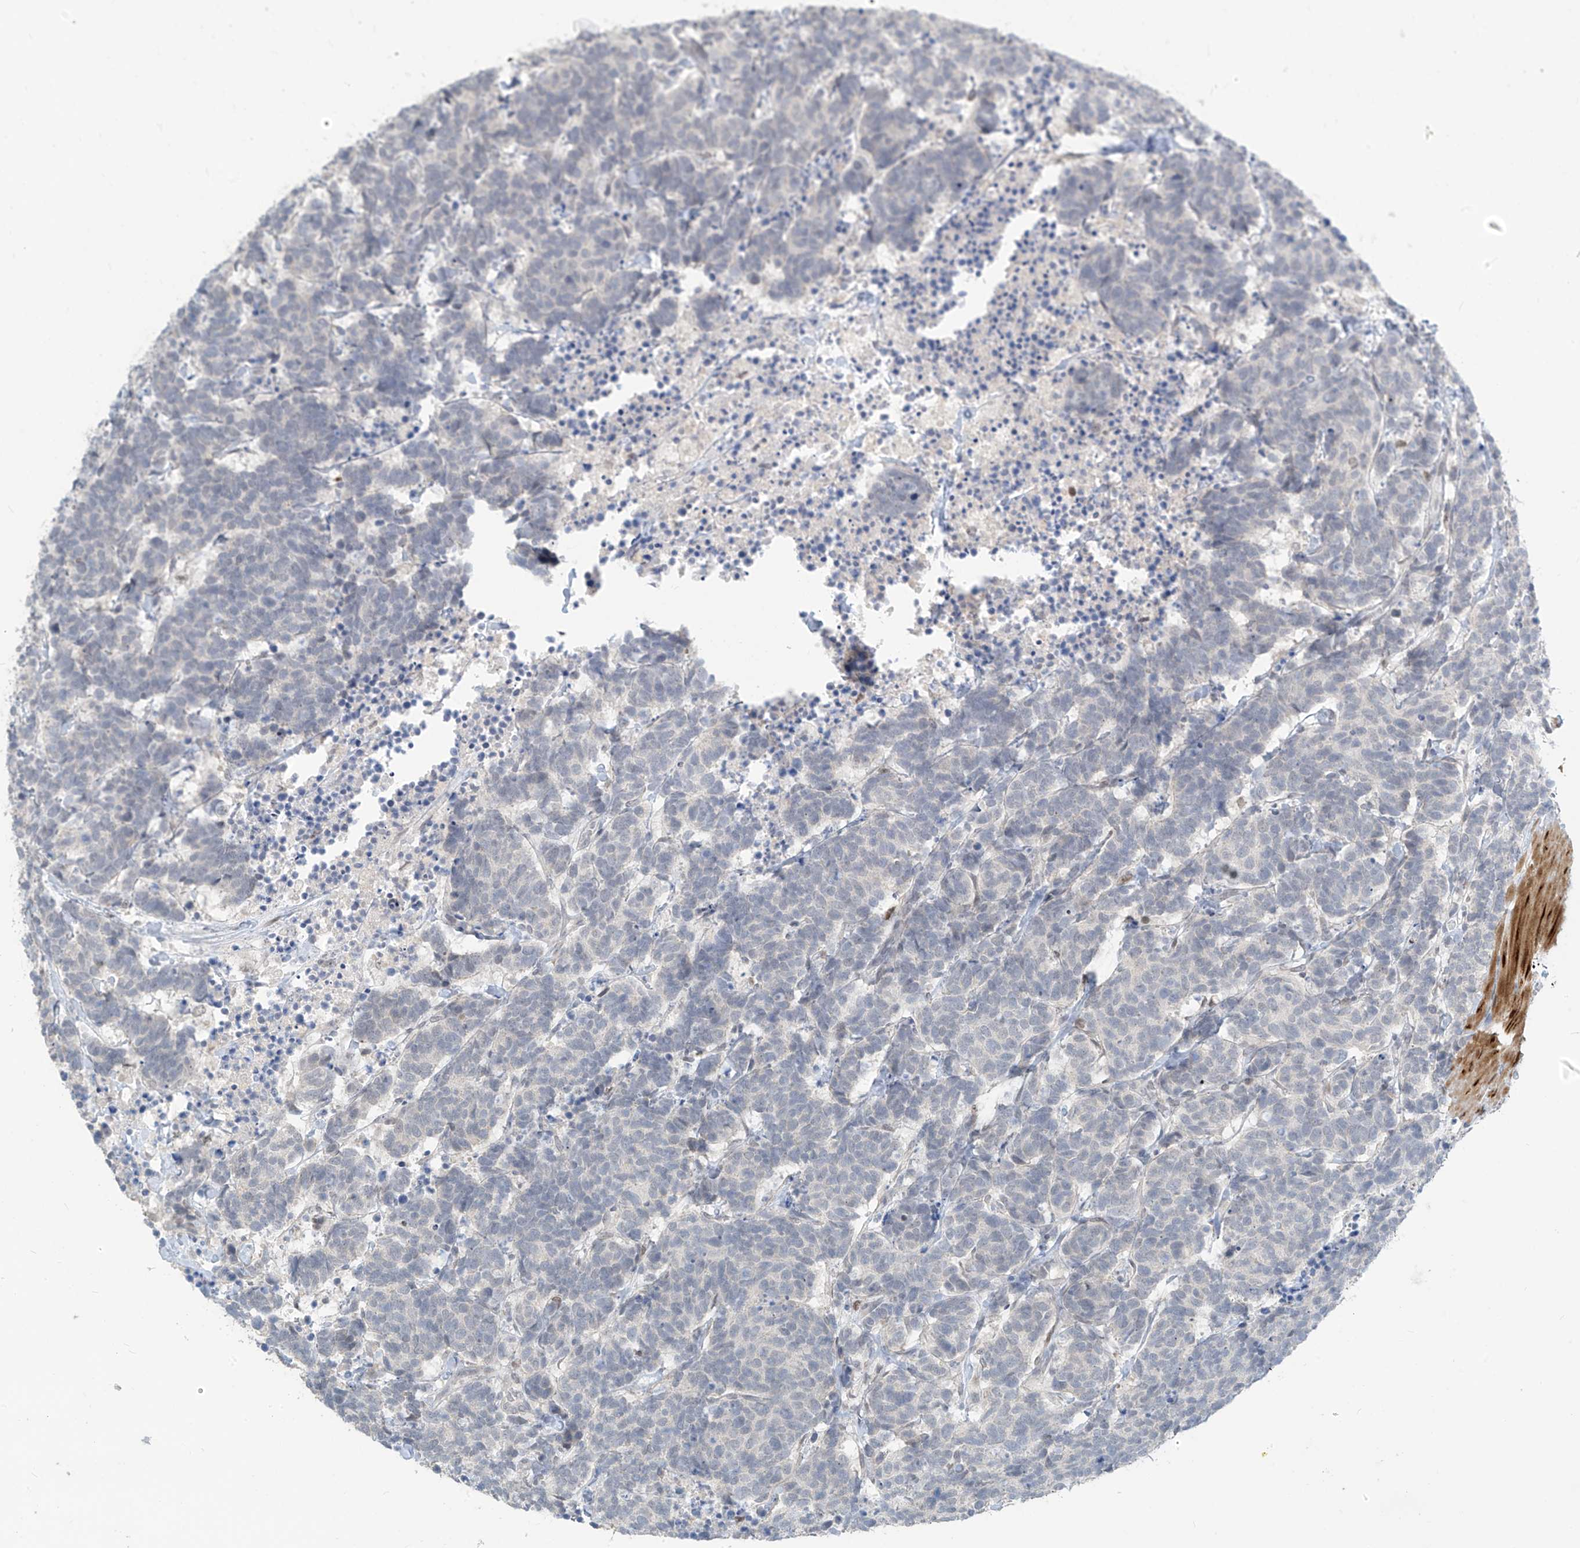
{"staining": {"intensity": "negative", "quantity": "none", "location": "none"}, "tissue": "carcinoid", "cell_type": "Tumor cells", "image_type": "cancer", "snomed": [{"axis": "morphology", "description": "Carcinoma, NOS"}, {"axis": "morphology", "description": "Carcinoid, malignant, NOS"}, {"axis": "topography", "description": "Urinary bladder"}], "caption": "The immunohistochemistry image has no significant expression in tumor cells of carcinoma tissue.", "gene": "METAP1D", "patient": {"sex": "male", "age": 57}}